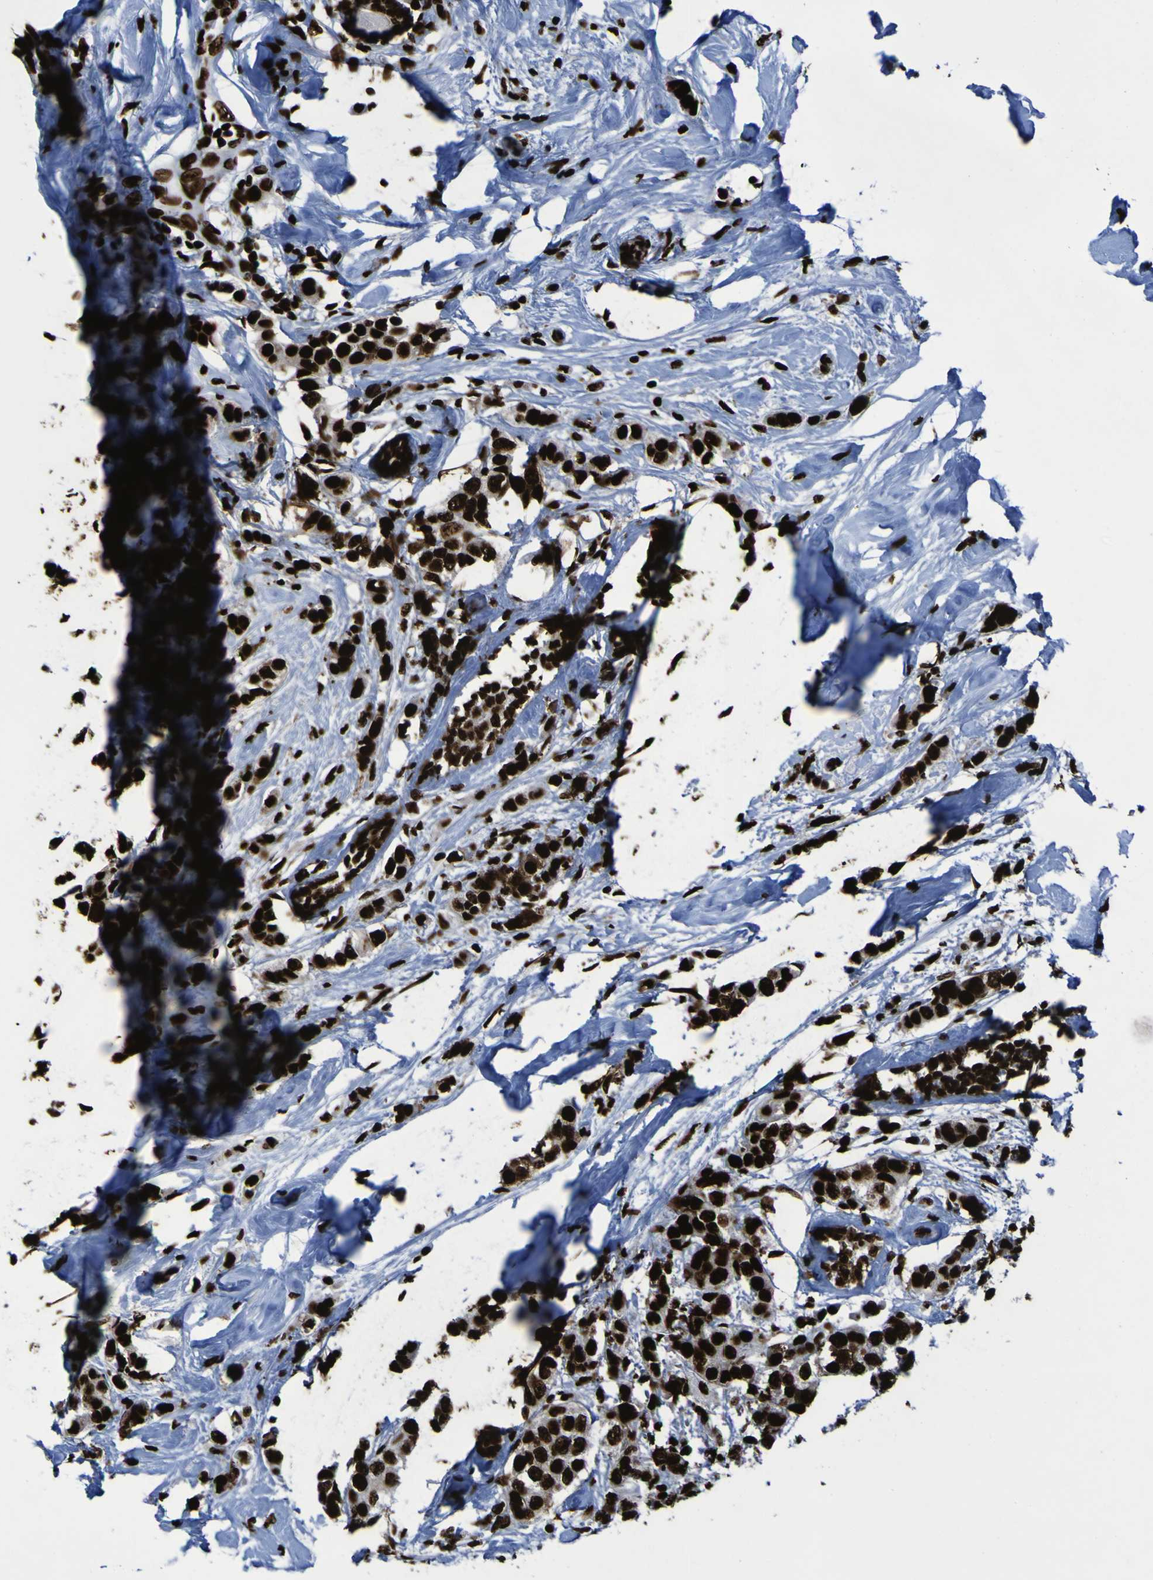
{"staining": {"intensity": "strong", "quantity": ">75%", "location": "nuclear"}, "tissue": "breast cancer", "cell_type": "Tumor cells", "image_type": "cancer", "snomed": [{"axis": "morphology", "description": "Normal tissue, NOS"}, {"axis": "morphology", "description": "Duct carcinoma"}, {"axis": "topography", "description": "Breast"}], "caption": "Immunohistochemical staining of breast cancer (invasive ductal carcinoma) reveals high levels of strong nuclear protein positivity in about >75% of tumor cells.", "gene": "NPM1", "patient": {"sex": "female", "age": 50}}